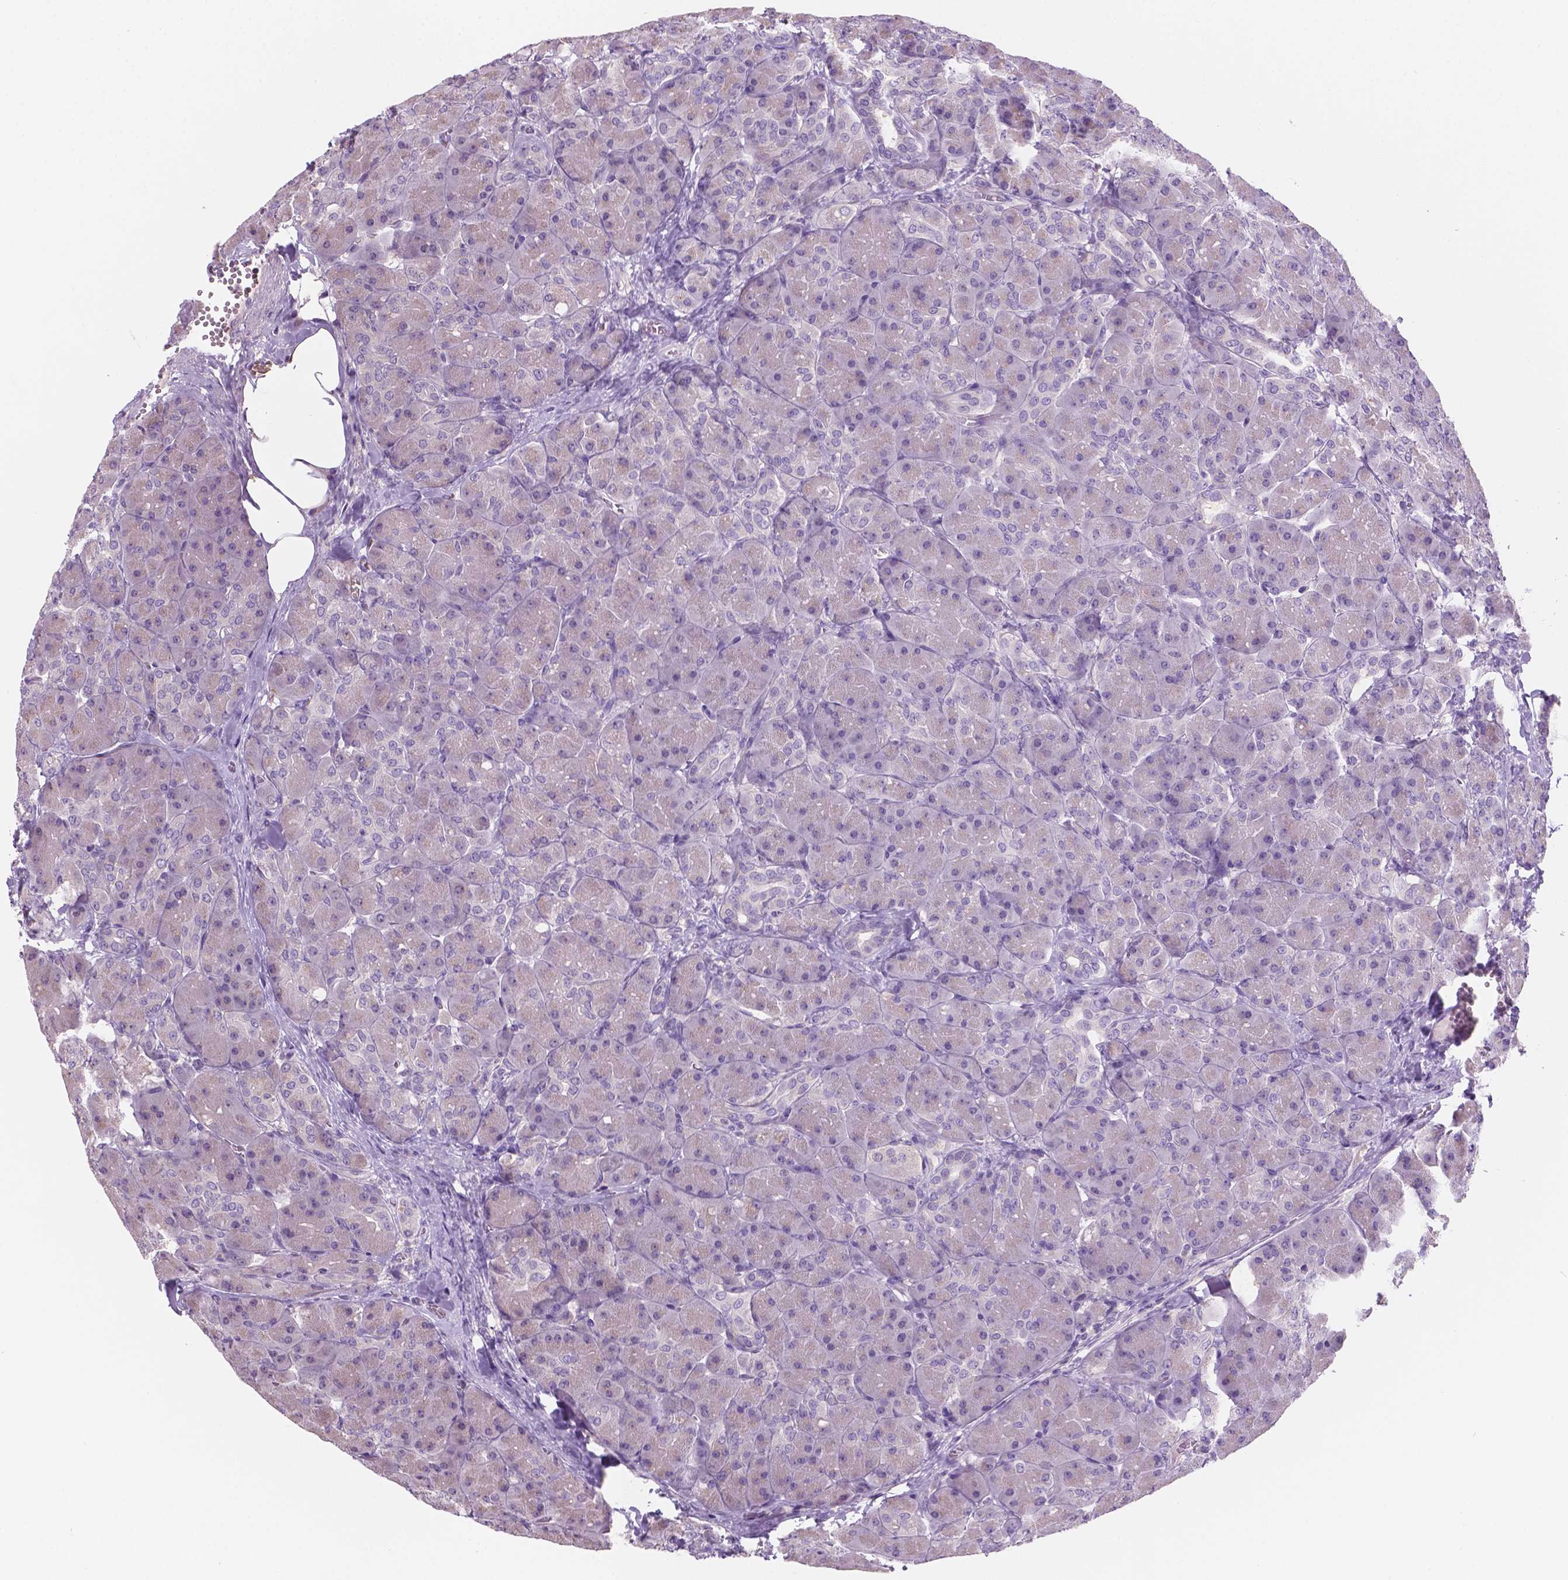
{"staining": {"intensity": "negative", "quantity": "none", "location": "none"}, "tissue": "pancreas", "cell_type": "Exocrine glandular cells", "image_type": "normal", "snomed": [{"axis": "morphology", "description": "Normal tissue, NOS"}, {"axis": "topography", "description": "Pancreas"}], "caption": "Exocrine glandular cells show no significant staining in unremarkable pancreas.", "gene": "SBSN", "patient": {"sex": "male", "age": 55}}